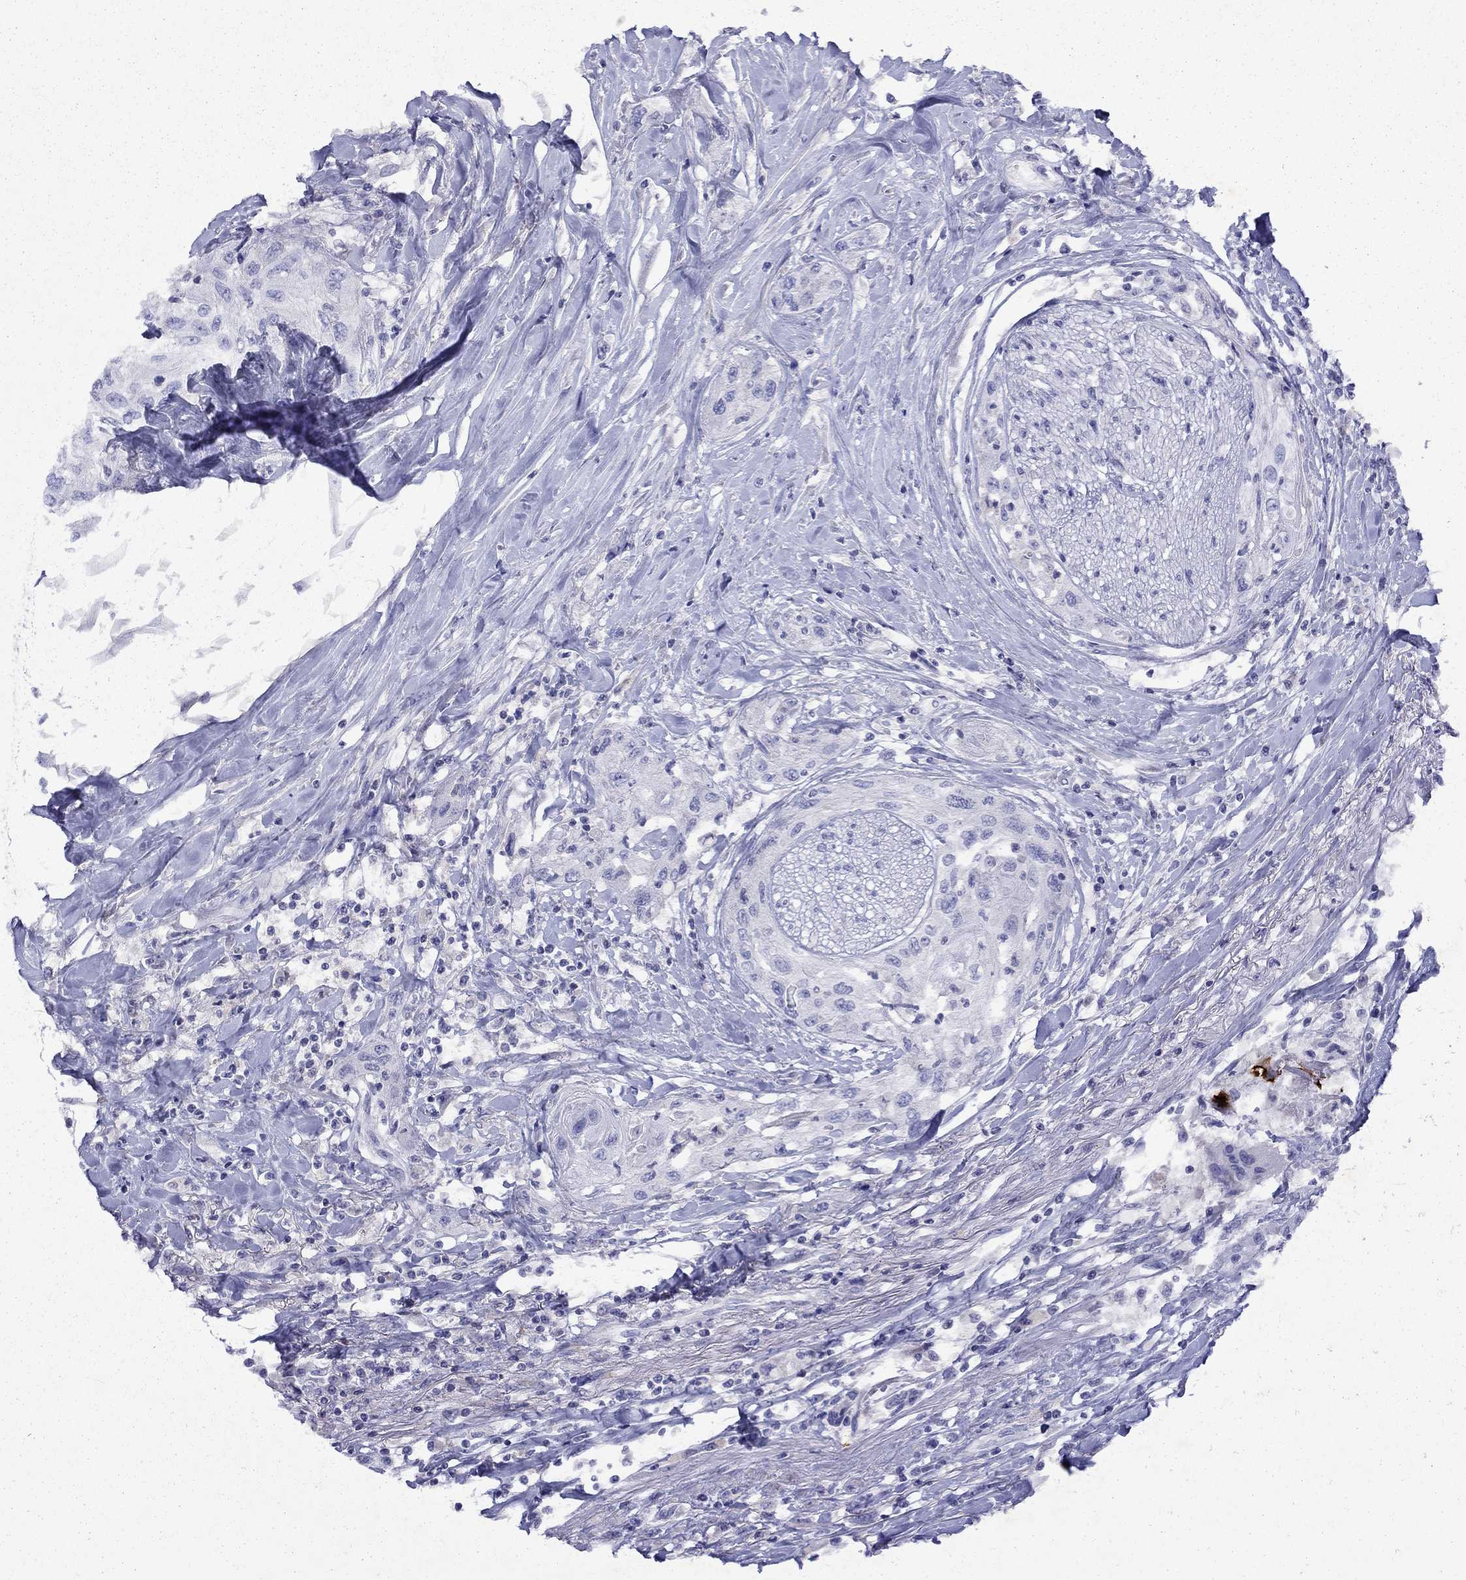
{"staining": {"intensity": "negative", "quantity": "none", "location": "none"}, "tissue": "head and neck cancer", "cell_type": "Tumor cells", "image_type": "cancer", "snomed": [{"axis": "morphology", "description": "Normal tissue, NOS"}, {"axis": "morphology", "description": "Squamous cell carcinoma, NOS"}, {"axis": "topography", "description": "Oral tissue"}, {"axis": "topography", "description": "Peripheral nerve tissue"}, {"axis": "topography", "description": "Head-Neck"}], "caption": "Squamous cell carcinoma (head and neck) was stained to show a protein in brown. There is no significant positivity in tumor cells. The staining is performed using DAB brown chromogen with nuclei counter-stained in using hematoxylin.", "gene": "GNAT3", "patient": {"sex": "female", "age": 59}}